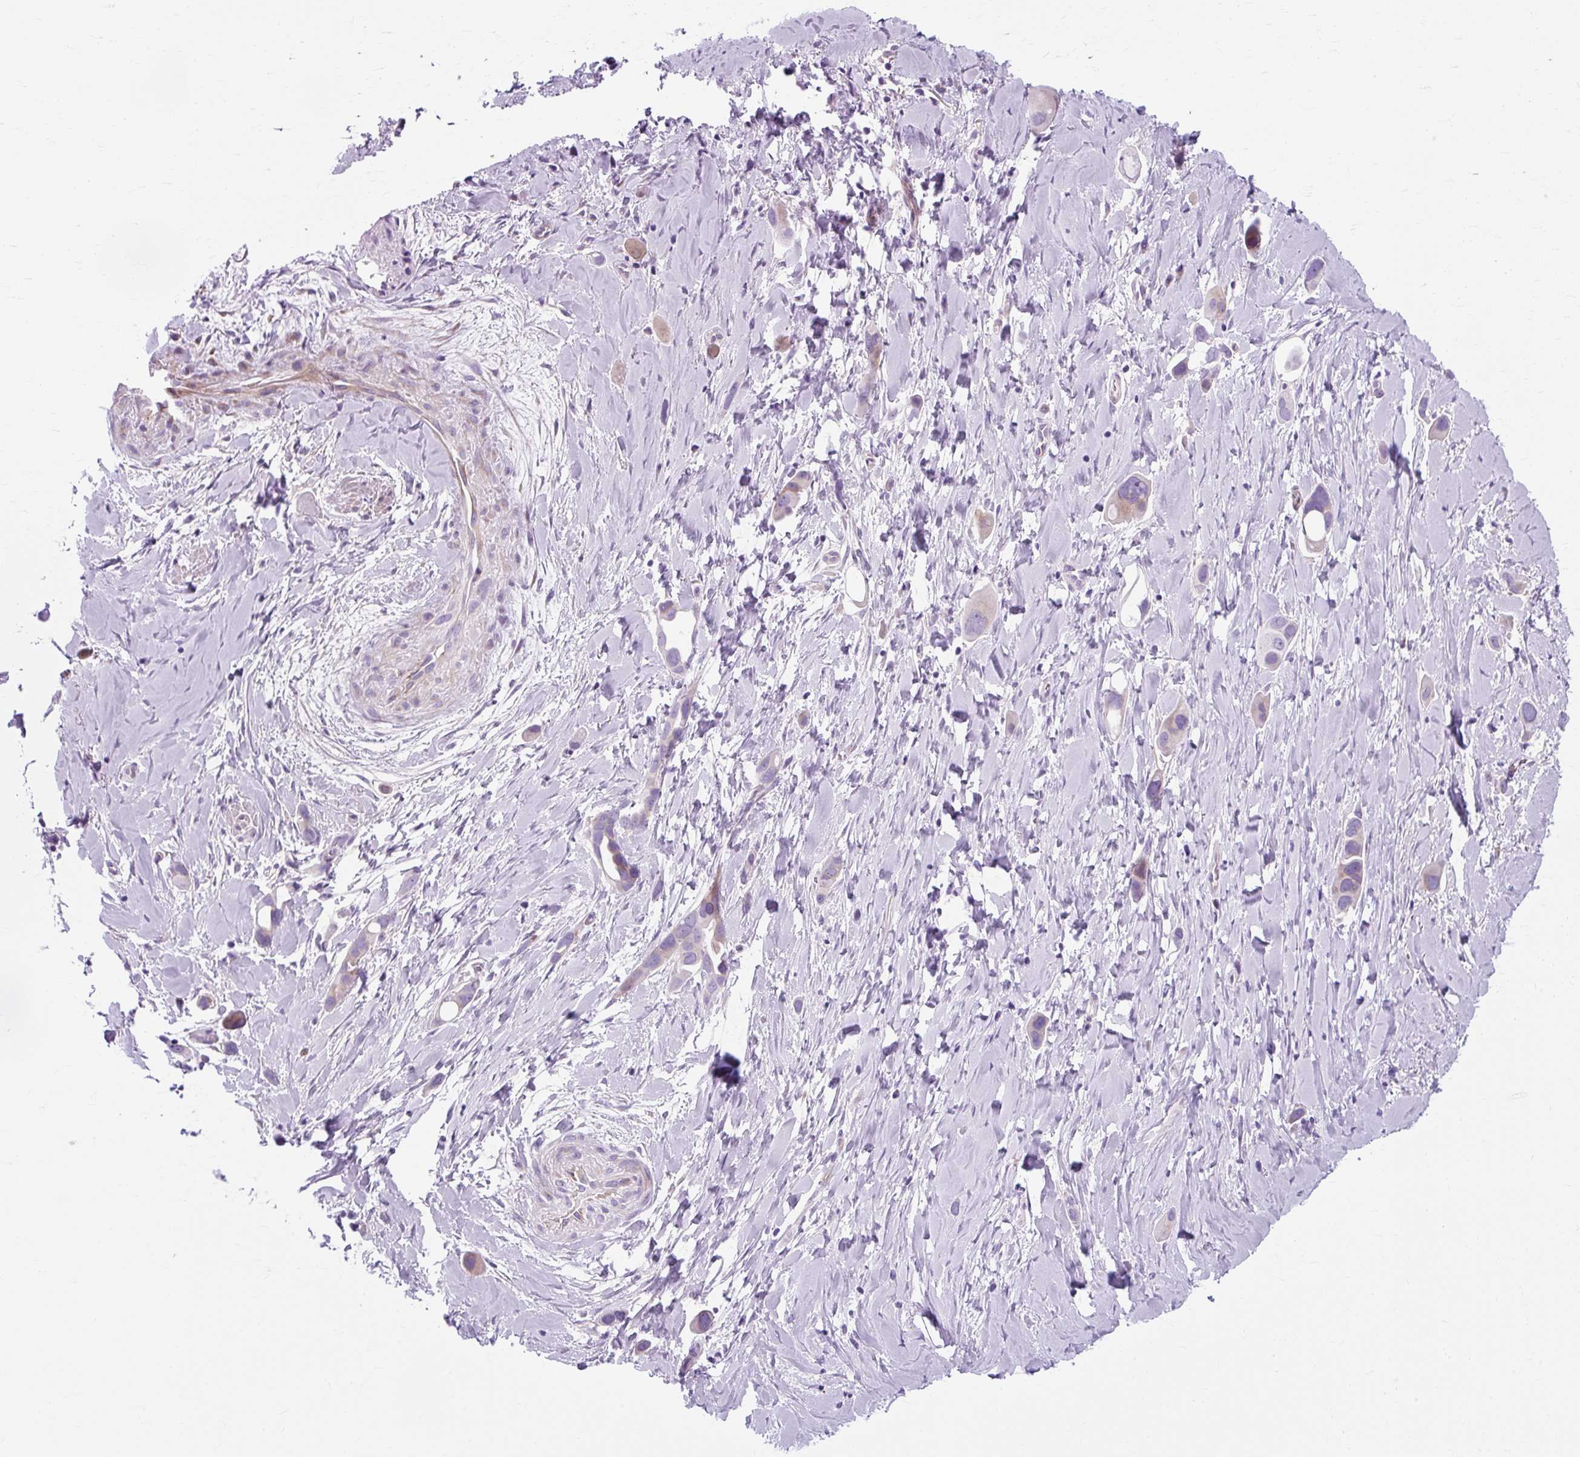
{"staining": {"intensity": "negative", "quantity": "none", "location": "none"}, "tissue": "lung cancer", "cell_type": "Tumor cells", "image_type": "cancer", "snomed": [{"axis": "morphology", "description": "Adenocarcinoma, NOS"}, {"axis": "topography", "description": "Lung"}], "caption": "Immunohistochemical staining of lung cancer (adenocarcinoma) demonstrates no significant expression in tumor cells.", "gene": "TMEM89", "patient": {"sex": "male", "age": 76}}